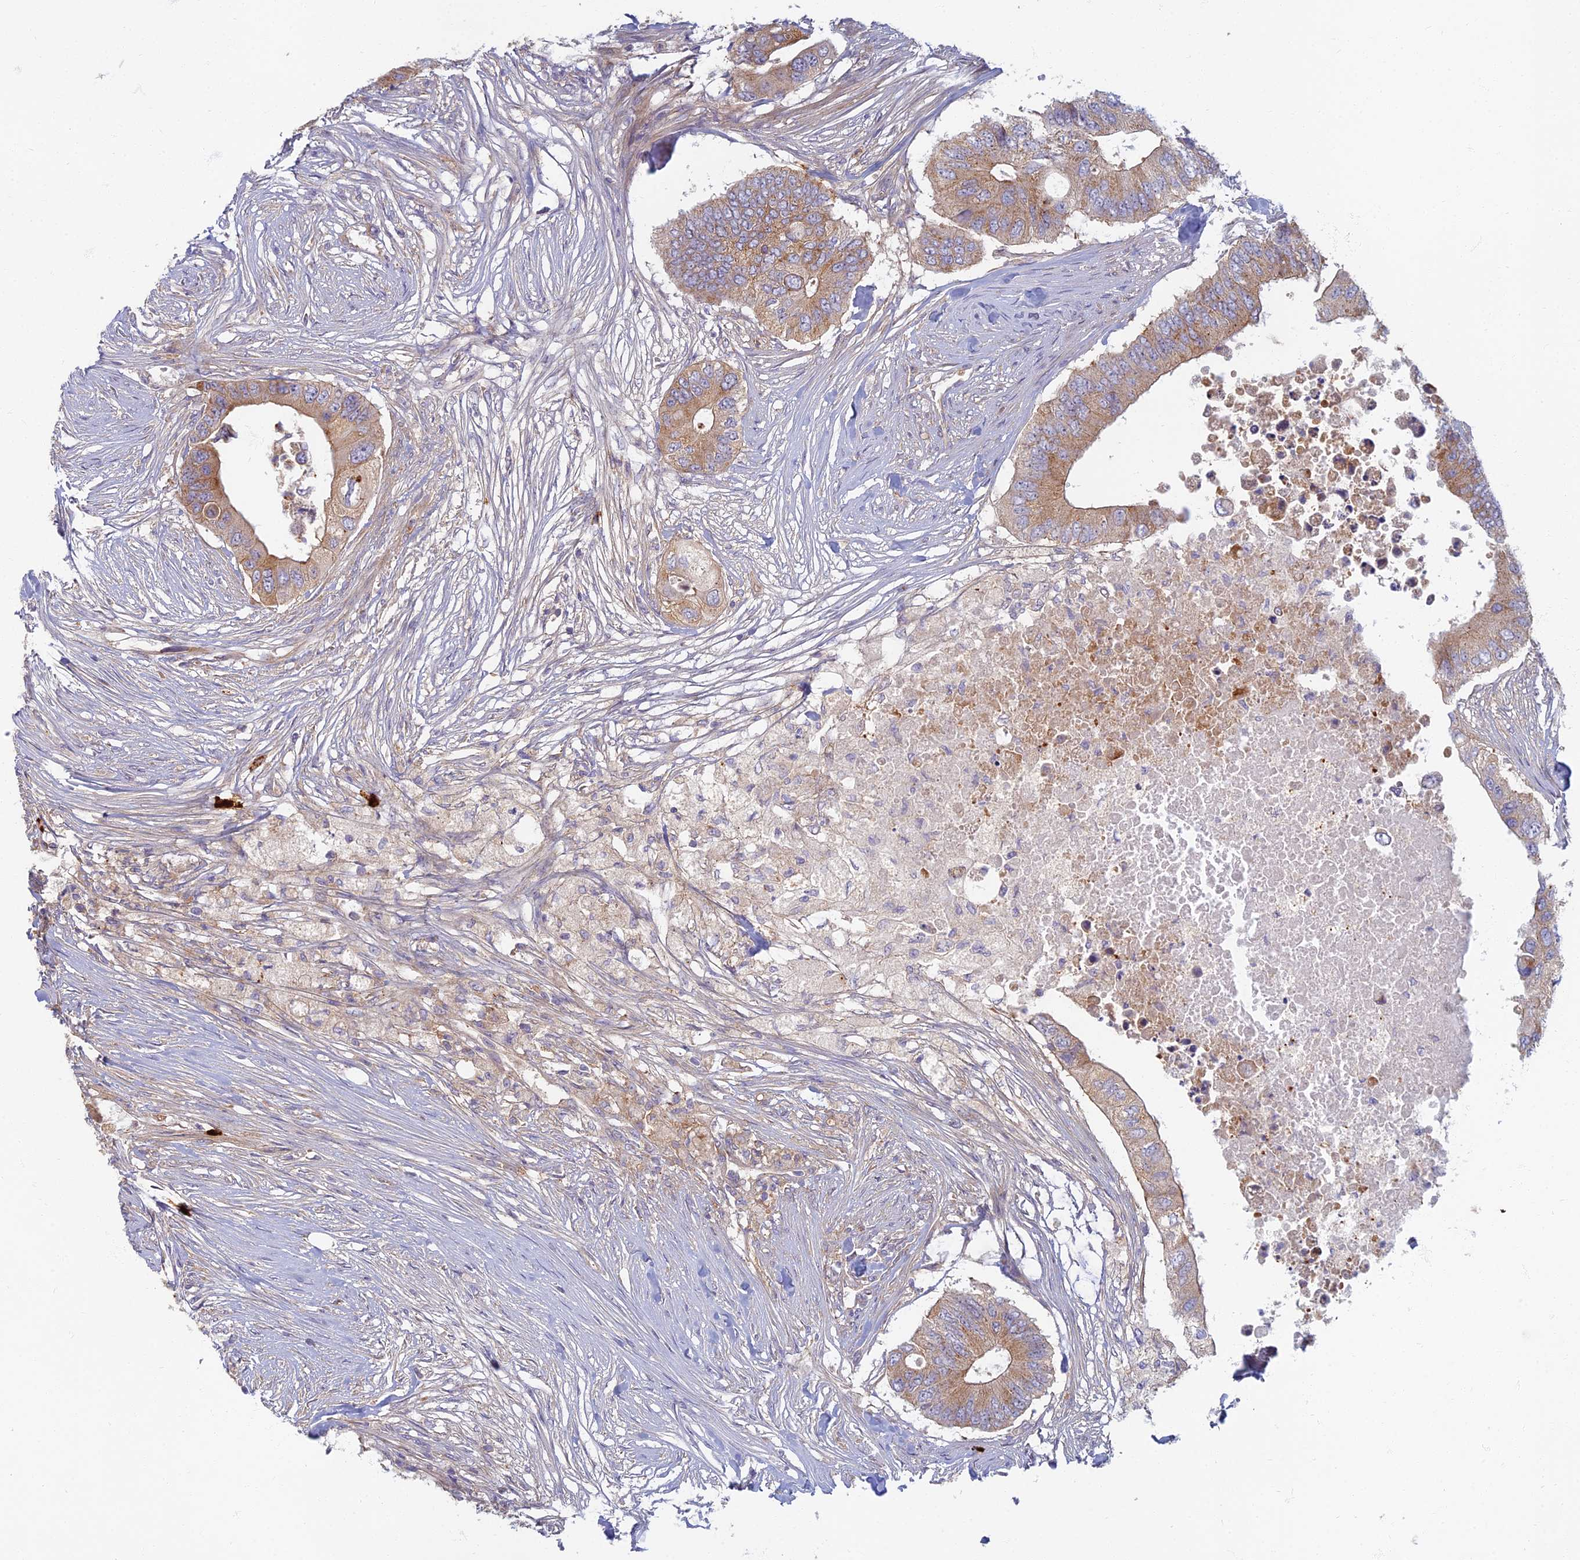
{"staining": {"intensity": "moderate", "quantity": ">75%", "location": "cytoplasmic/membranous"}, "tissue": "colorectal cancer", "cell_type": "Tumor cells", "image_type": "cancer", "snomed": [{"axis": "morphology", "description": "Adenocarcinoma, NOS"}, {"axis": "topography", "description": "Colon"}], "caption": "Human colorectal cancer stained for a protein (brown) demonstrates moderate cytoplasmic/membranous positive expression in about >75% of tumor cells.", "gene": "PROX2", "patient": {"sex": "male", "age": 71}}